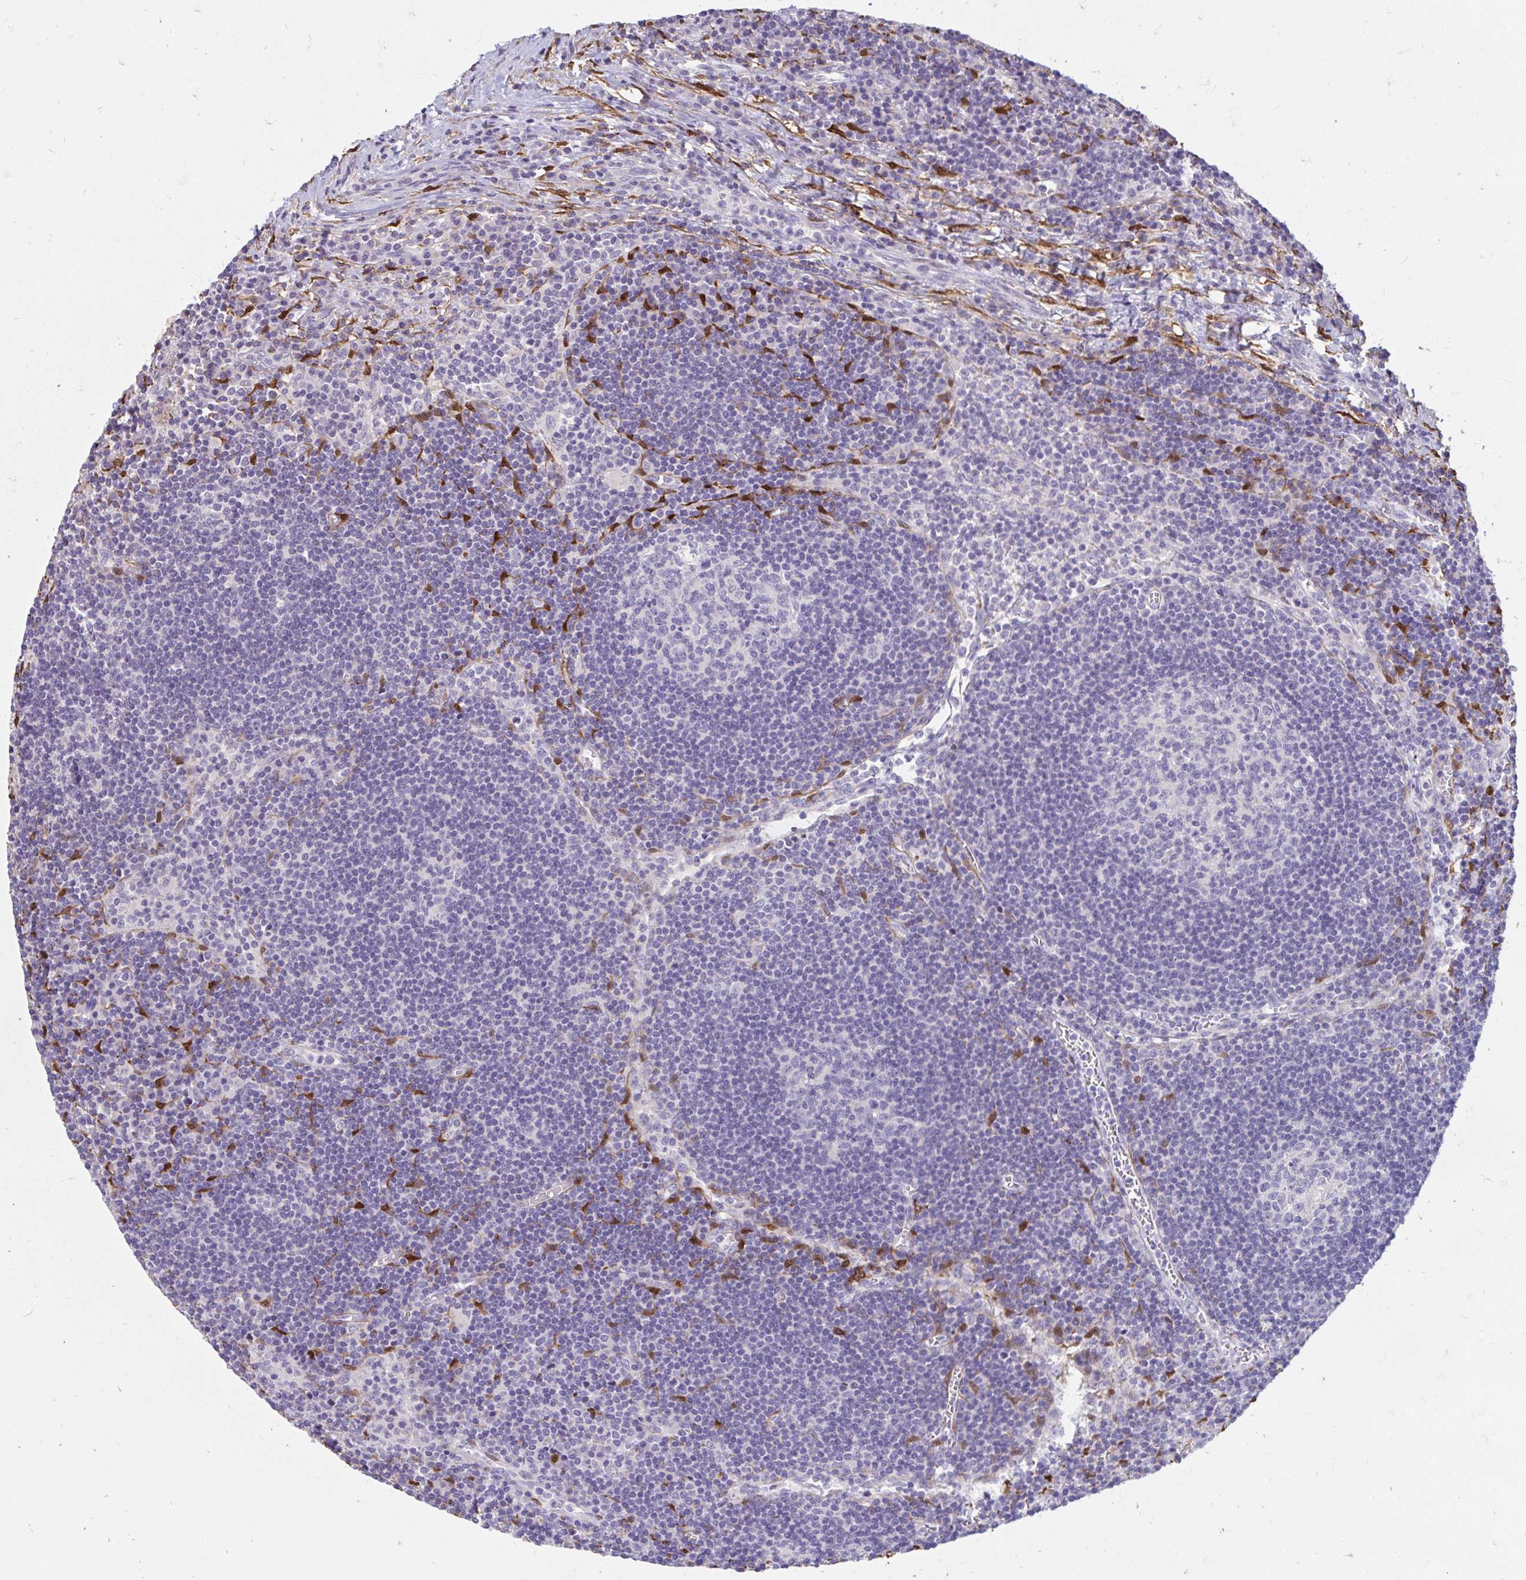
{"staining": {"intensity": "negative", "quantity": "none", "location": "none"}, "tissue": "lymph node", "cell_type": "Germinal center cells", "image_type": "normal", "snomed": [{"axis": "morphology", "description": "Normal tissue, NOS"}, {"axis": "topography", "description": "Lymph node"}], "caption": "Immunohistochemistry (IHC) histopathology image of normal human lymph node stained for a protein (brown), which shows no staining in germinal center cells. (Brightfield microscopy of DAB immunohistochemistry (IHC) at high magnification).", "gene": "ADH1A", "patient": {"sex": "male", "age": 67}}